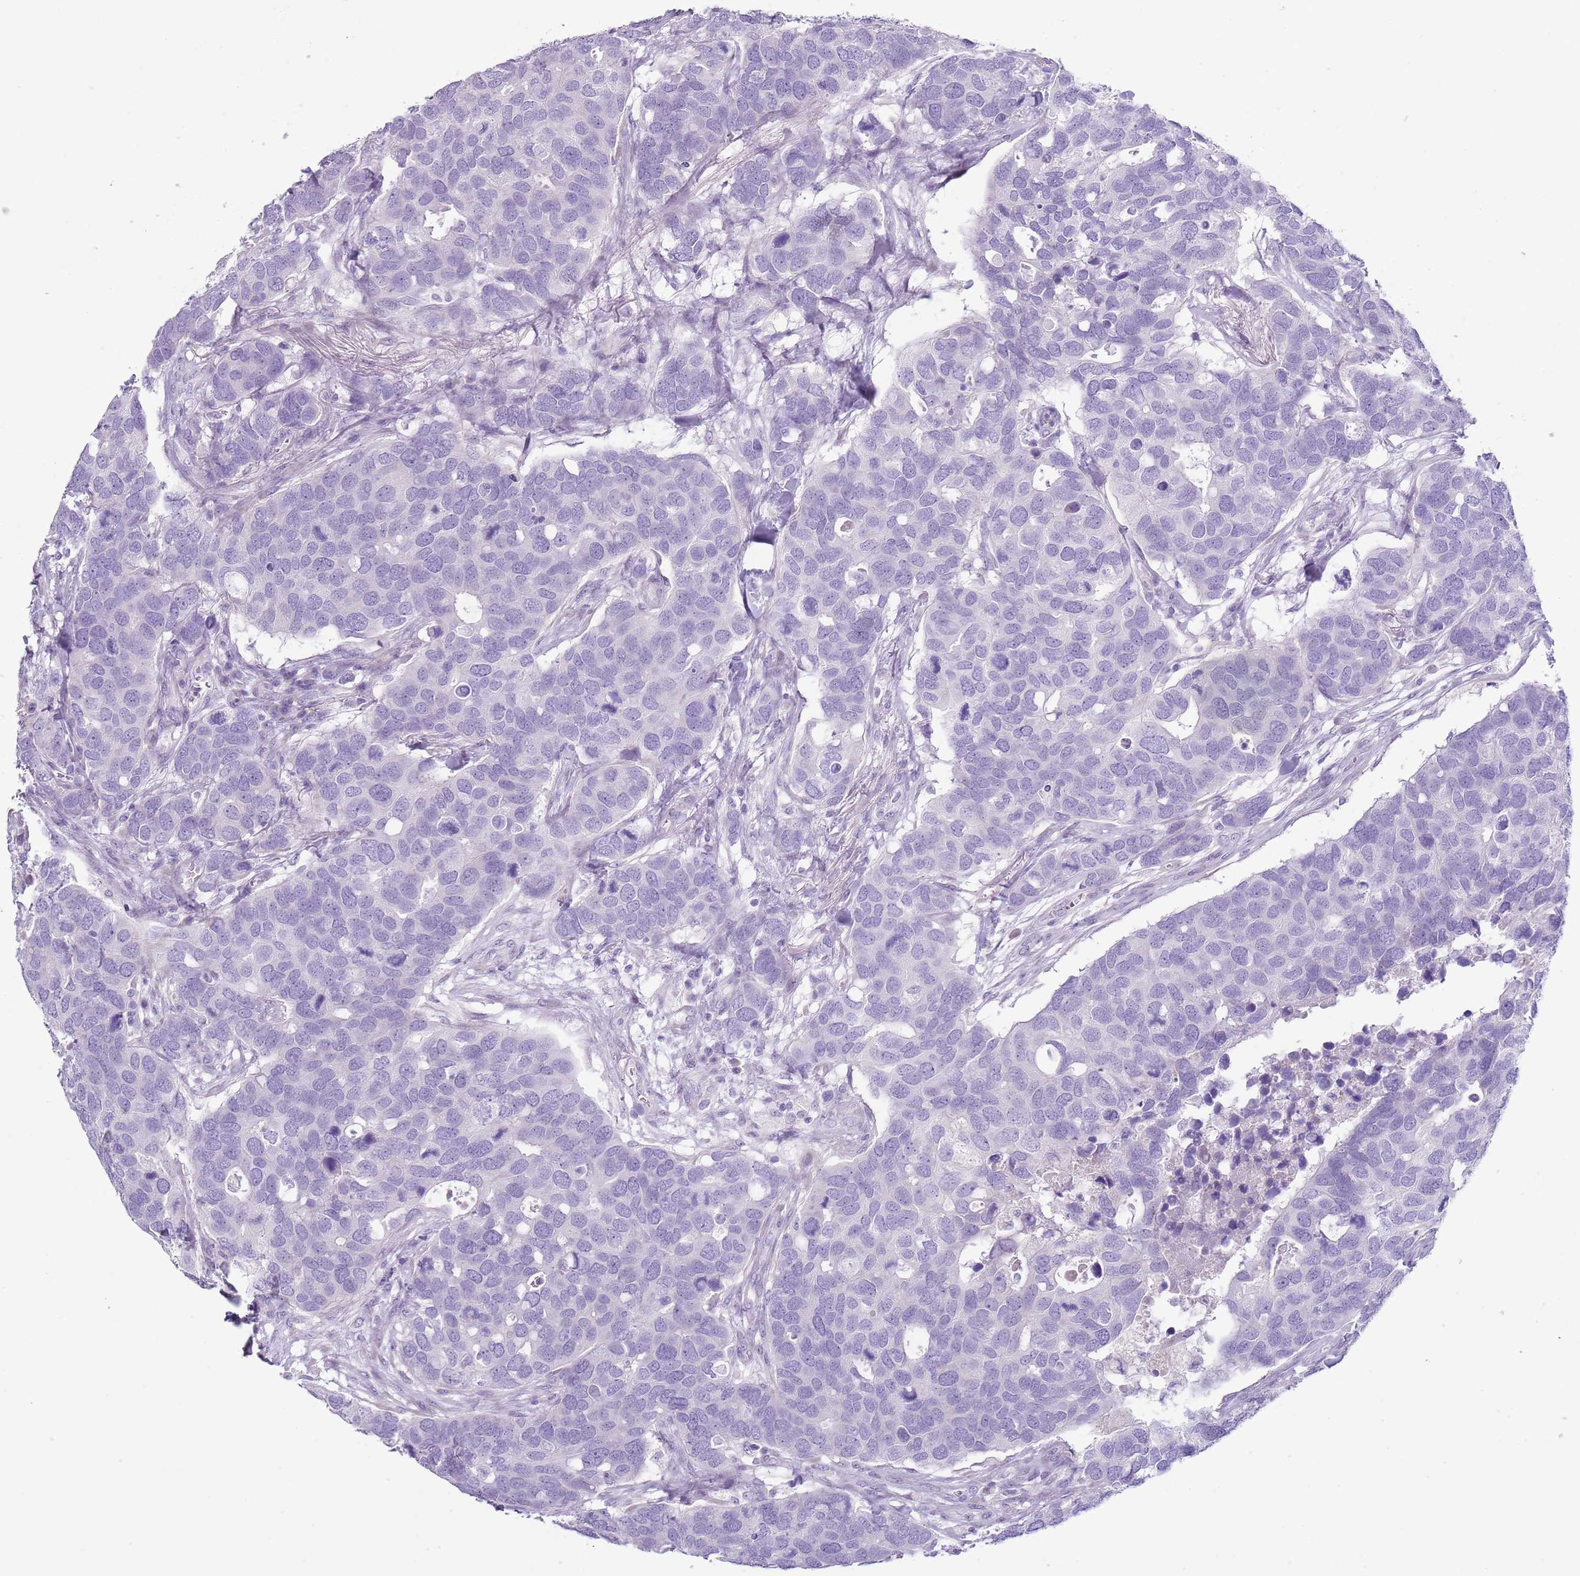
{"staining": {"intensity": "negative", "quantity": "none", "location": "none"}, "tissue": "breast cancer", "cell_type": "Tumor cells", "image_type": "cancer", "snomed": [{"axis": "morphology", "description": "Duct carcinoma"}, {"axis": "topography", "description": "Breast"}], "caption": "Tumor cells are negative for brown protein staining in breast cancer.", "gene": "CD177", "patient": {"sex": "female", "age": 83}}